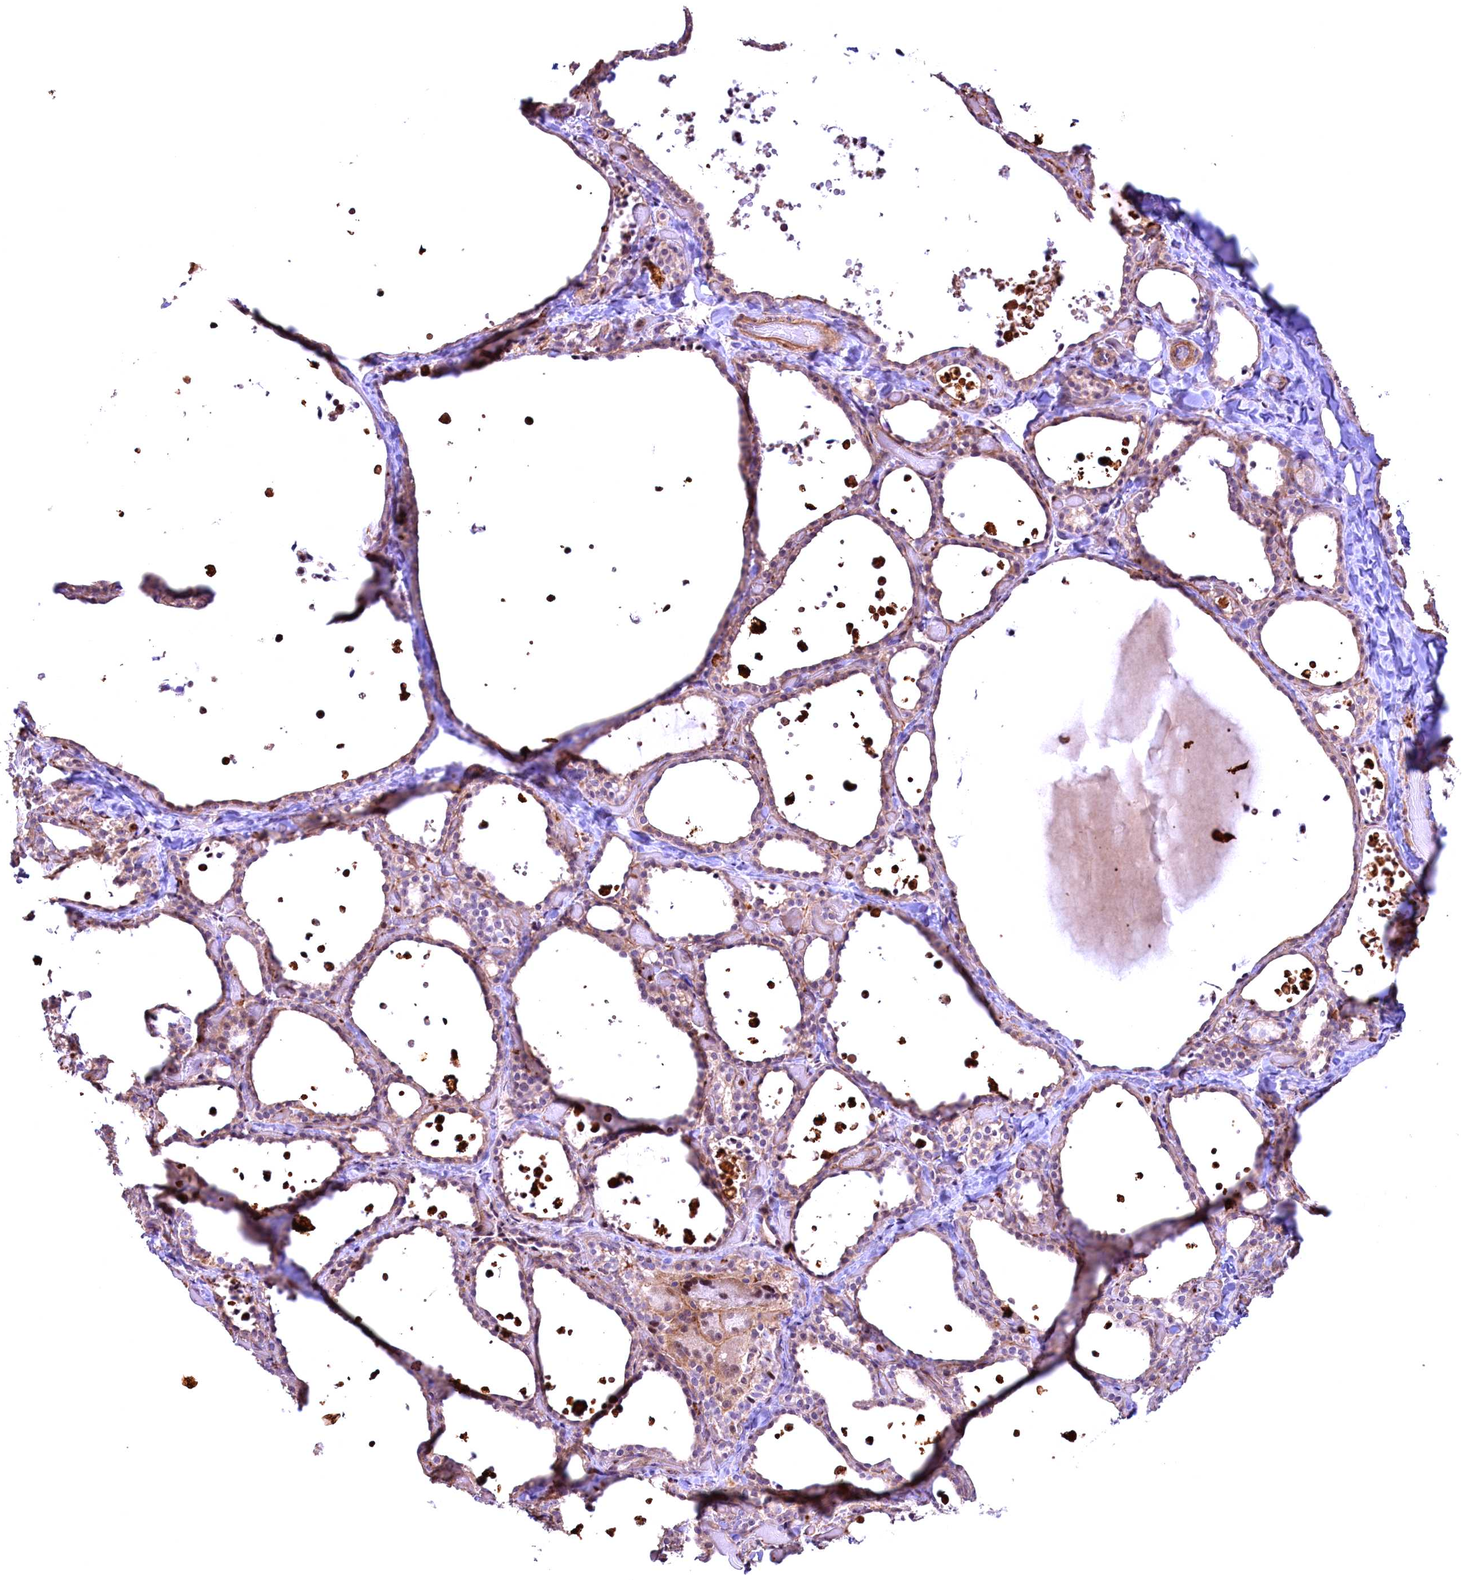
{"staining": {"intensity": "moderate", "quantity": "25%-75%", "location": "cytoplasmic/membranous"}, "tissue": "thyroid gland", "cell_type": "Glandular cells", "image_type": "normal", "snomed": [{"axis": "morphology", "description": "Normal tissue, NOS"}, {"axis": "topography", "description": "Thyroid gland"}], "caption": "A high-resolution histopathology image shows IHC staining of normal thyroid gland, which demonstrates moderate cytoplasmic/membranous positivity in about 25%-75% of glandular cells.", "gene": "FUZ", "patient": {"sex": "female", "age": 44}}